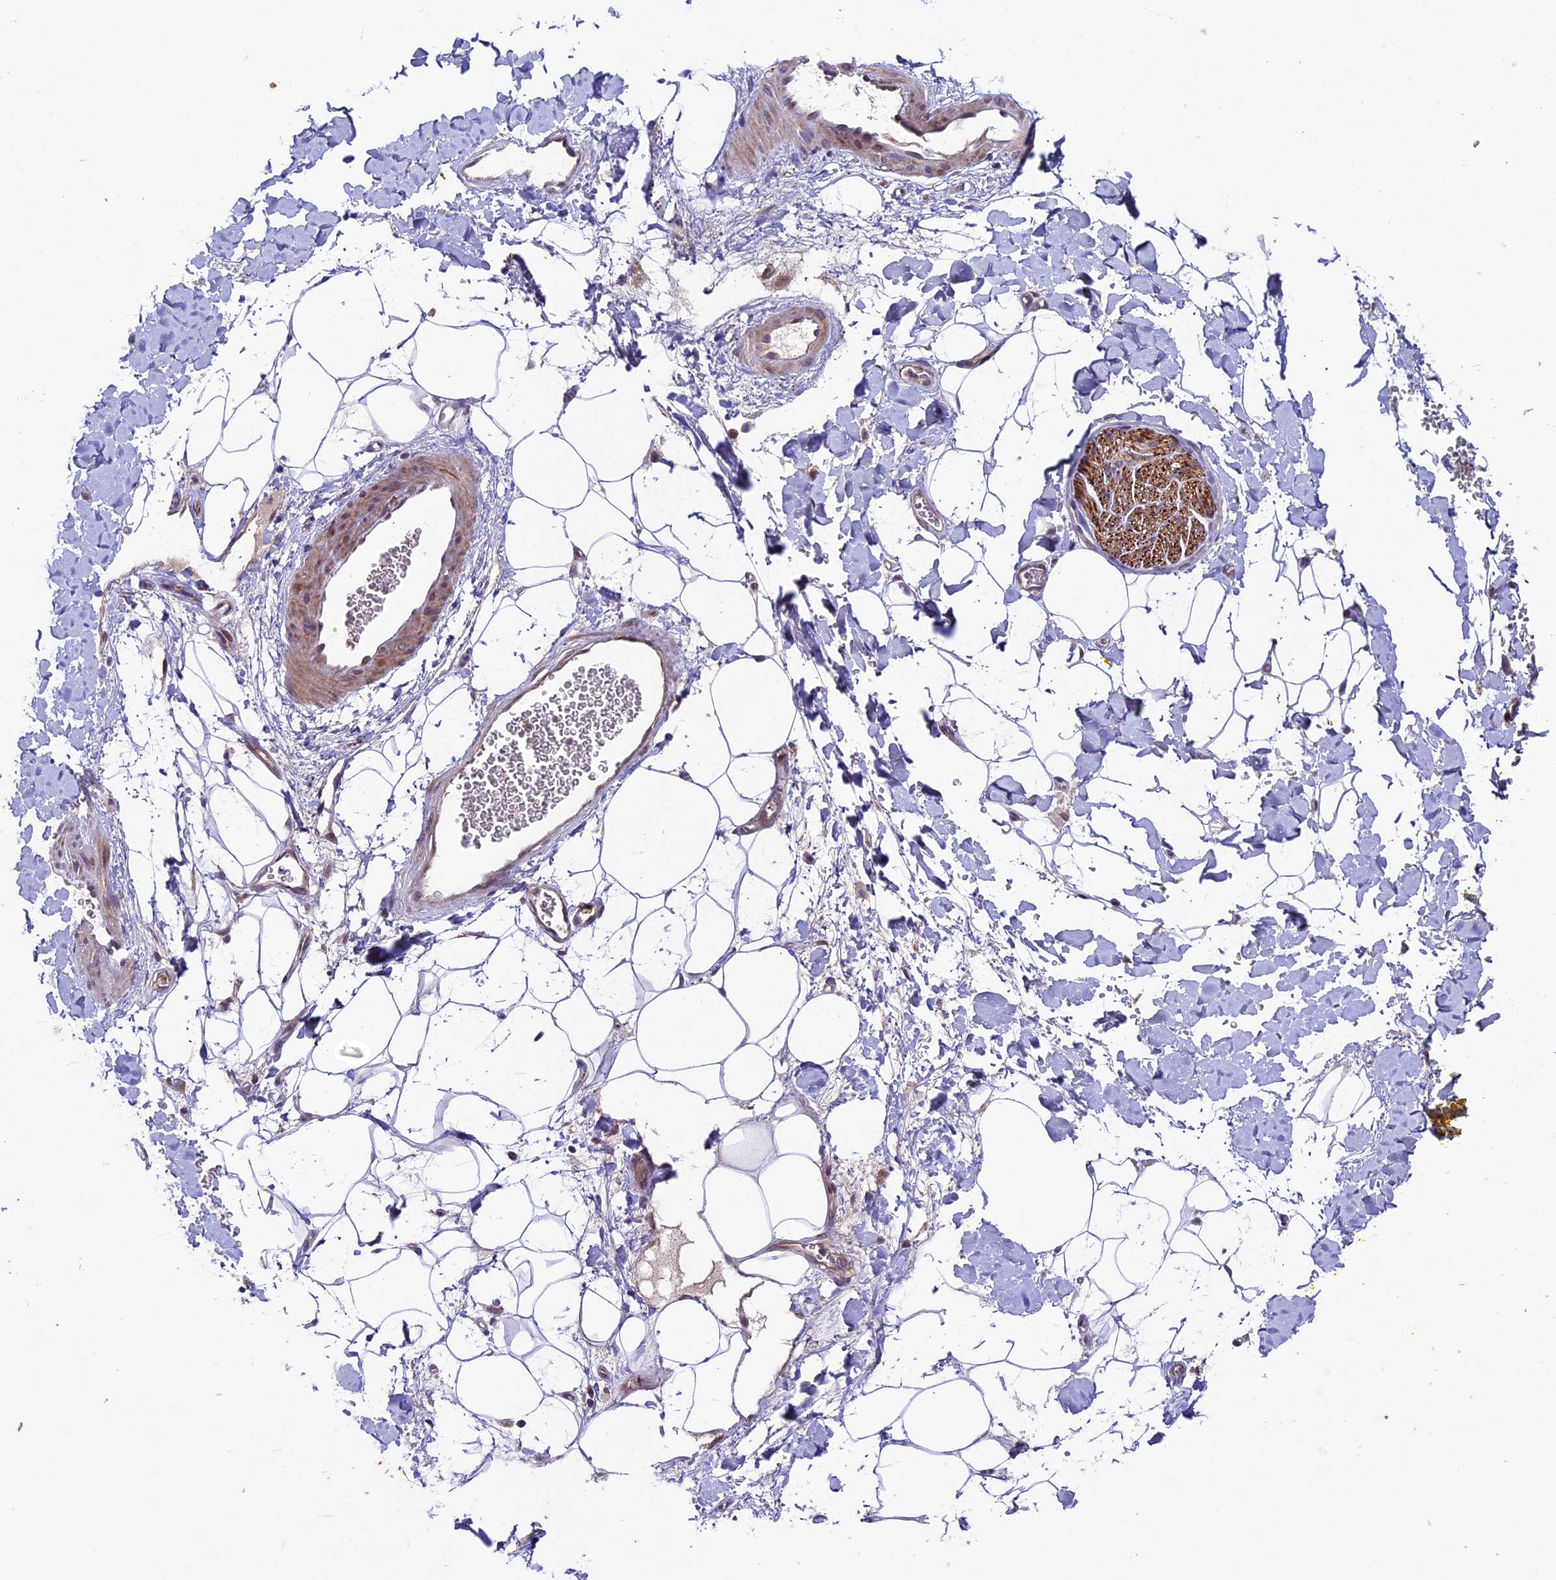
{"staining": {"intensity": "negative", "quantity": "none", "location": "none"}, "tissue": "adipose tissue", "cell_type": "Adipocytes", "image_type": "normal", "snomed": [{"axis": "morphology", "description": "Normal tissue, NOS"}, {"axis": "morphology", "description": "Adenocarcinoma, NOS"}, {"axis": "topography", "description": "Pancreas"}, {"axis": "topography", "description": "Peripheral nerve tissue"}], "caption": "This is a micrograph of immunohistochemistry staining of benign adipose tissue, which shows no staining in adipocytes.", "gene": "SIPA1L3", "patient": {"sex": "male", "age": 59}}